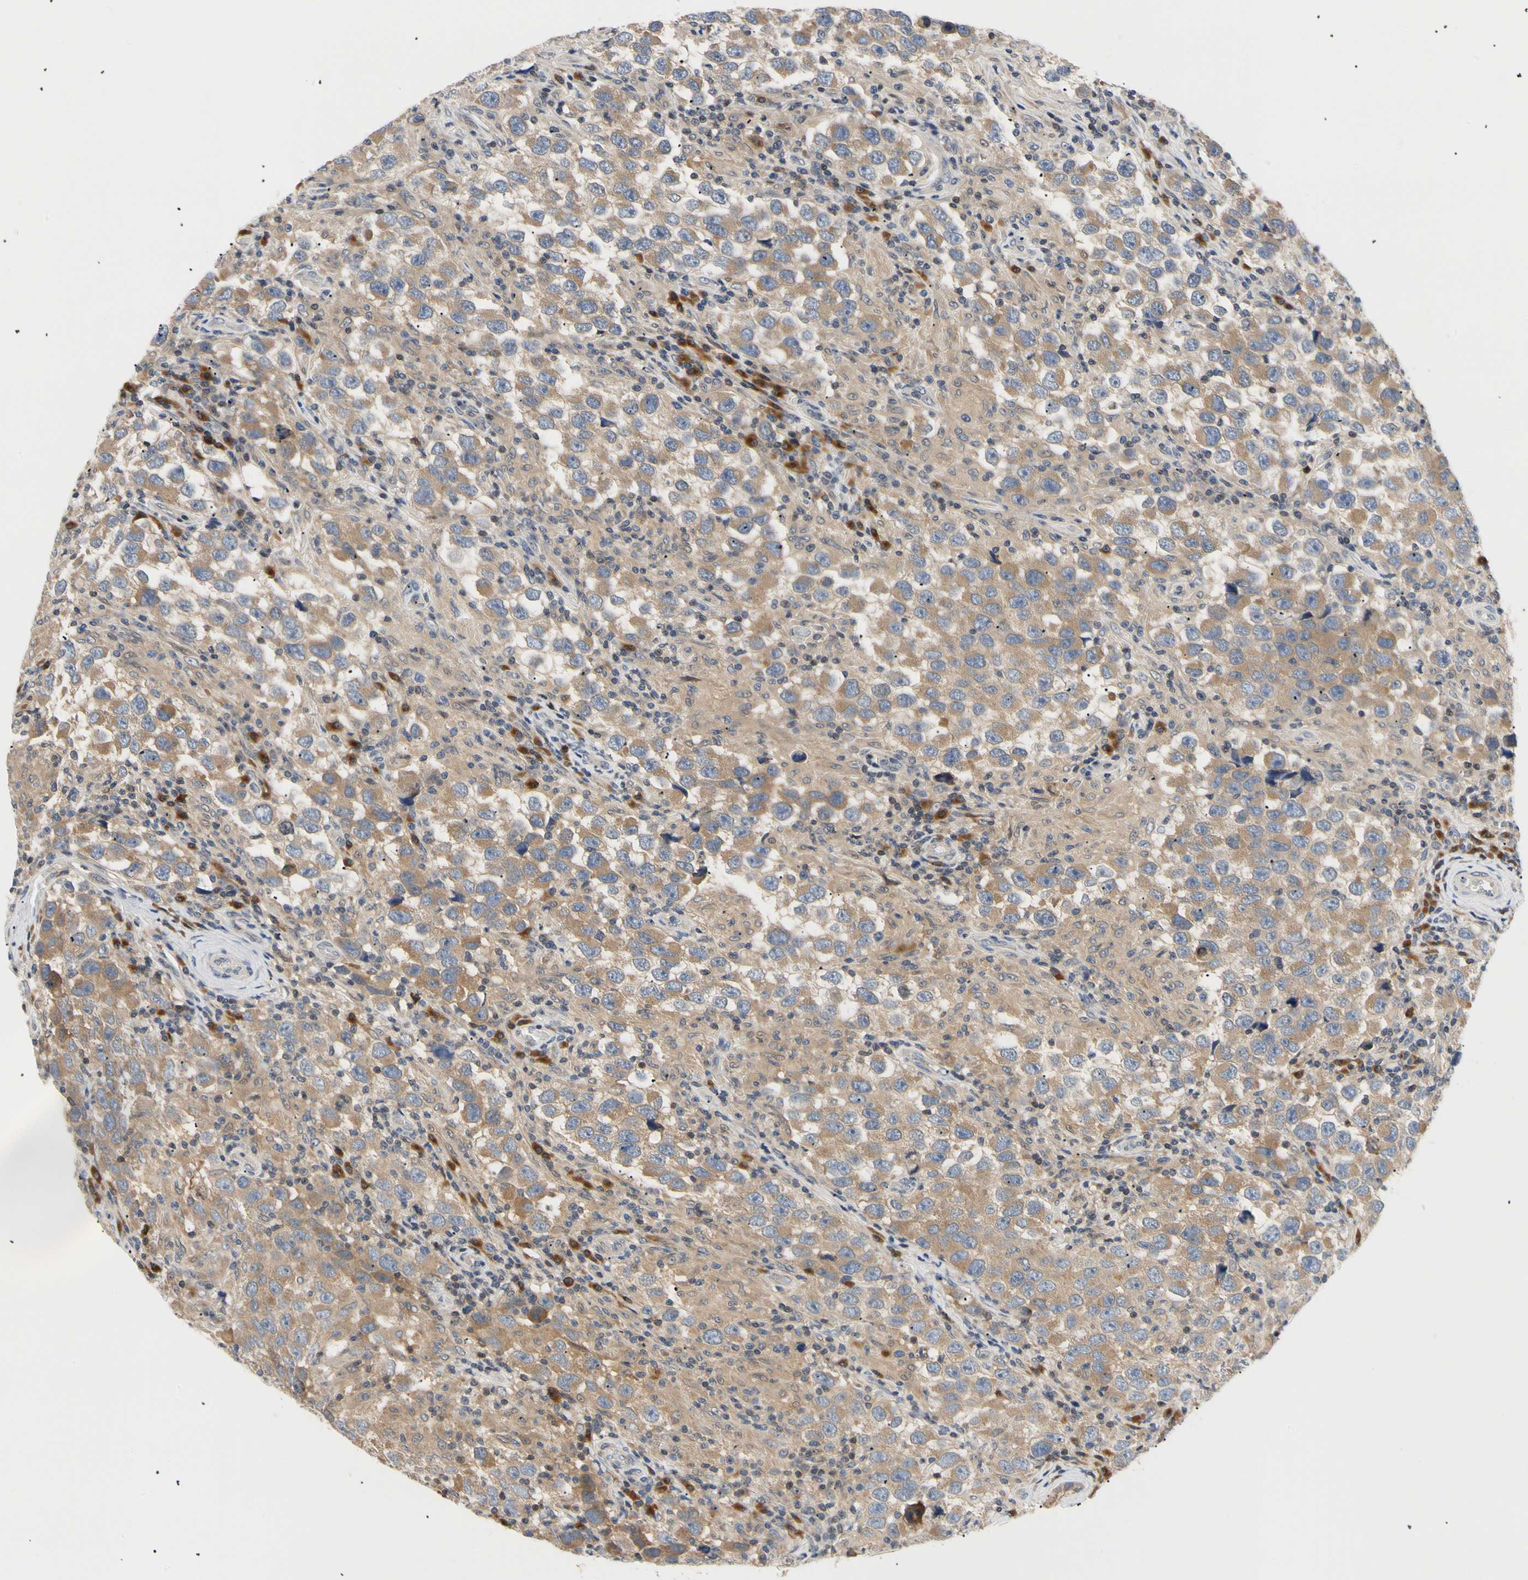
{"staining": {"intensity": "moderate", "quantity": ">75%", "location": "cytoplasmic/membranous"}, "tissue": "testis cancer", "cell_type": "Tumor cells", "image_type": "cancer", "snomed": [{"axis": "morphology", "description": "Carcinoma, Embryonal, NOS"}, {"axis": "topography", "description": "Testis"}], "caption": "High-magnification brightfield microscopy of testis embryonal carcinoma stained with DAB (brown) and counterstained with hematoxylin (blue). tumor cells exhibit moderate cytoplasmic/membranous expression is appreciated in approximately>75% of cells. The staining was performed using DAB (3,3'-diaminobenzidine), with brown indicating positive protein expression. Nuclei are stained blue with hematoxylin.", "gene": "SEC23B", "patient": {"sex": "male", "age": 21}}